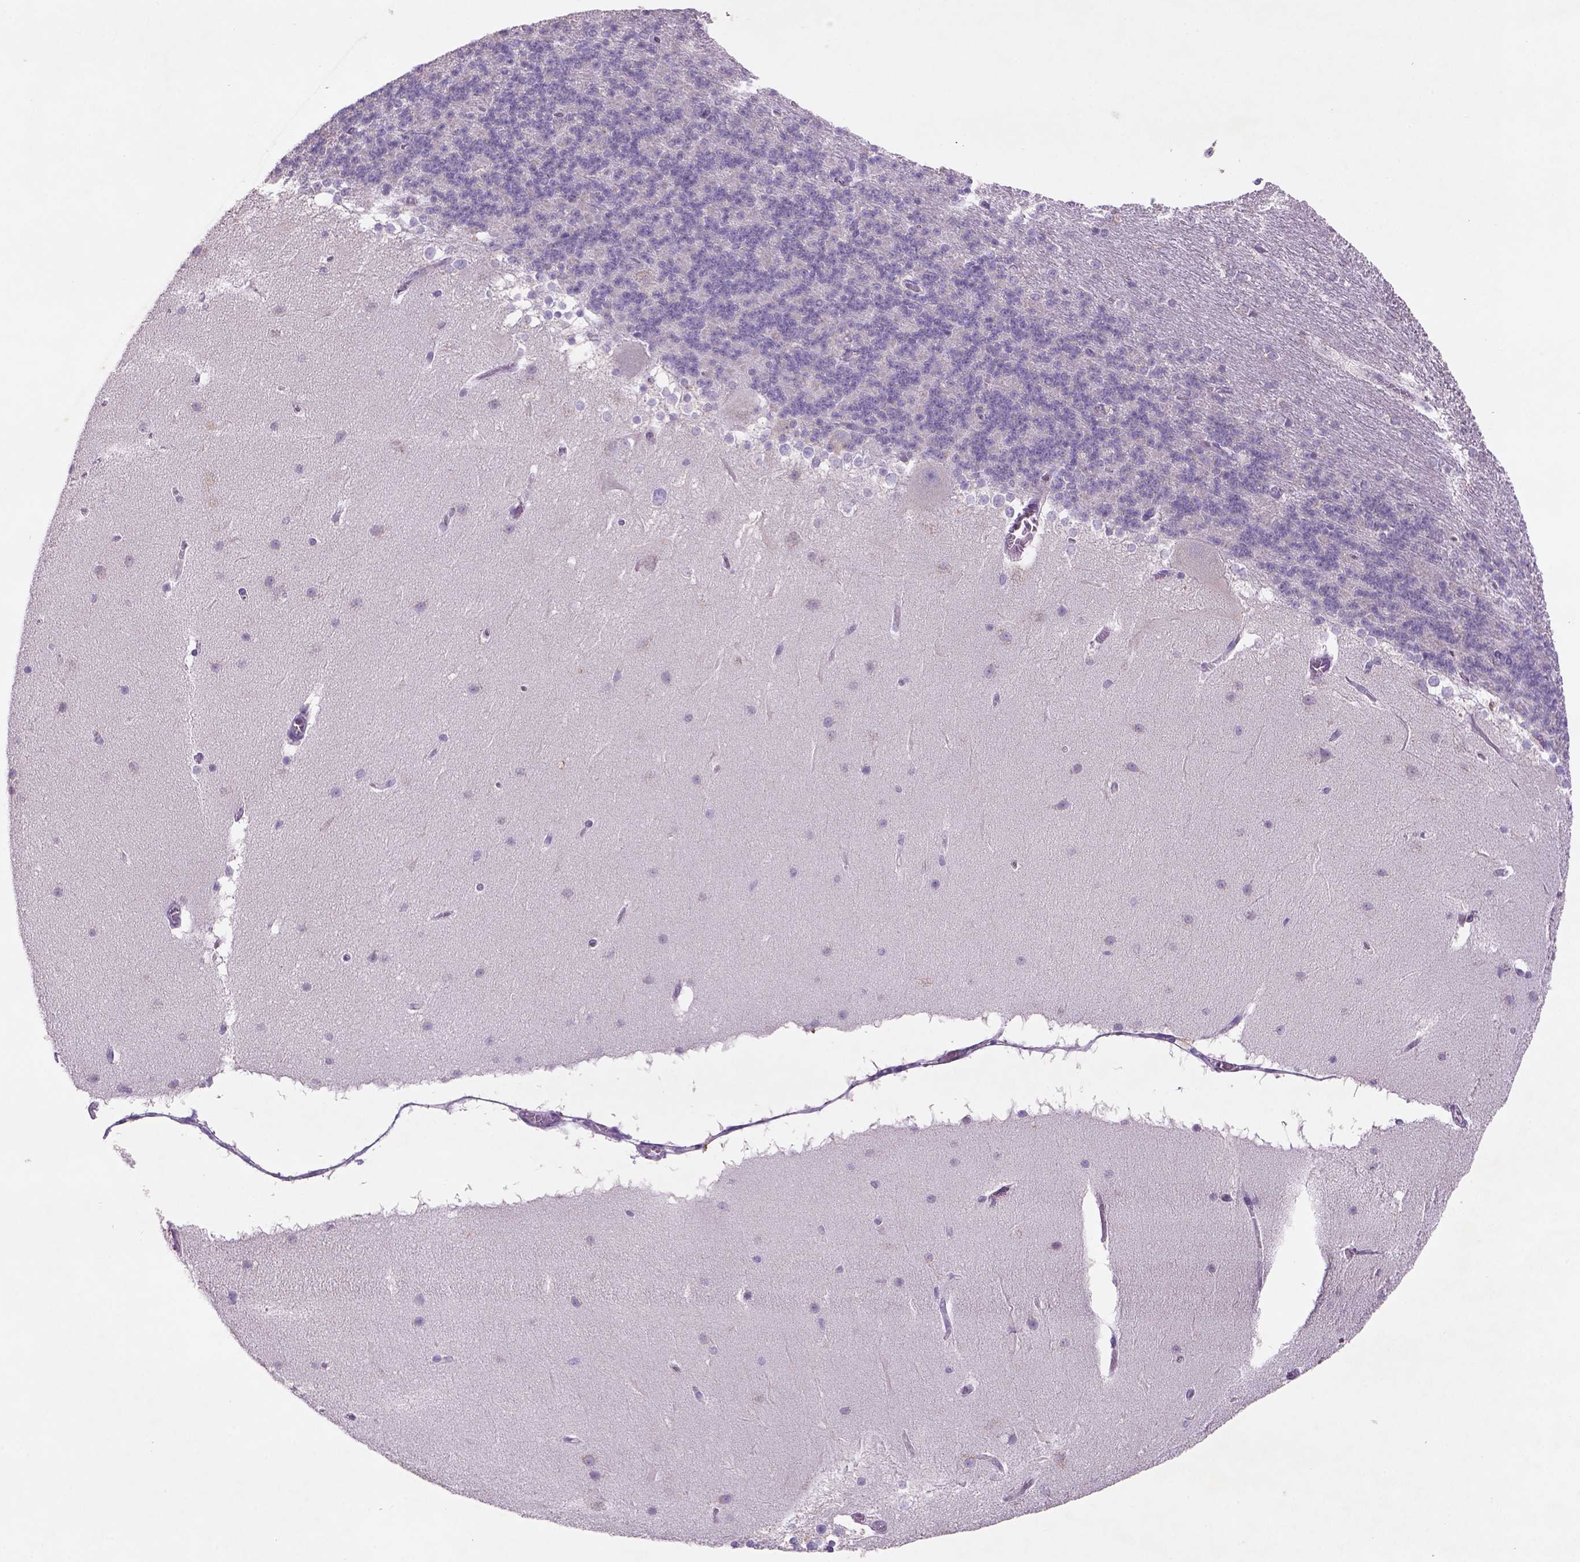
{"staining": {"intensity": "negative", "quantity": "none", "location": "none"}, "tissue": "cerebellum", "cell_type": "Cells in granular layer", "image_type": "normal", "snomed": [{"axis": "morphology", "description": "Normal tissue, NOS"}, {"axis": "topography", "description": "Cerebellum"}], "caption": "Image shows no significant protein expression in cells in granular layer of benign cerebellum.", "gene": "NAALAD2", "patient": {"sex": "female", "age": 19}}